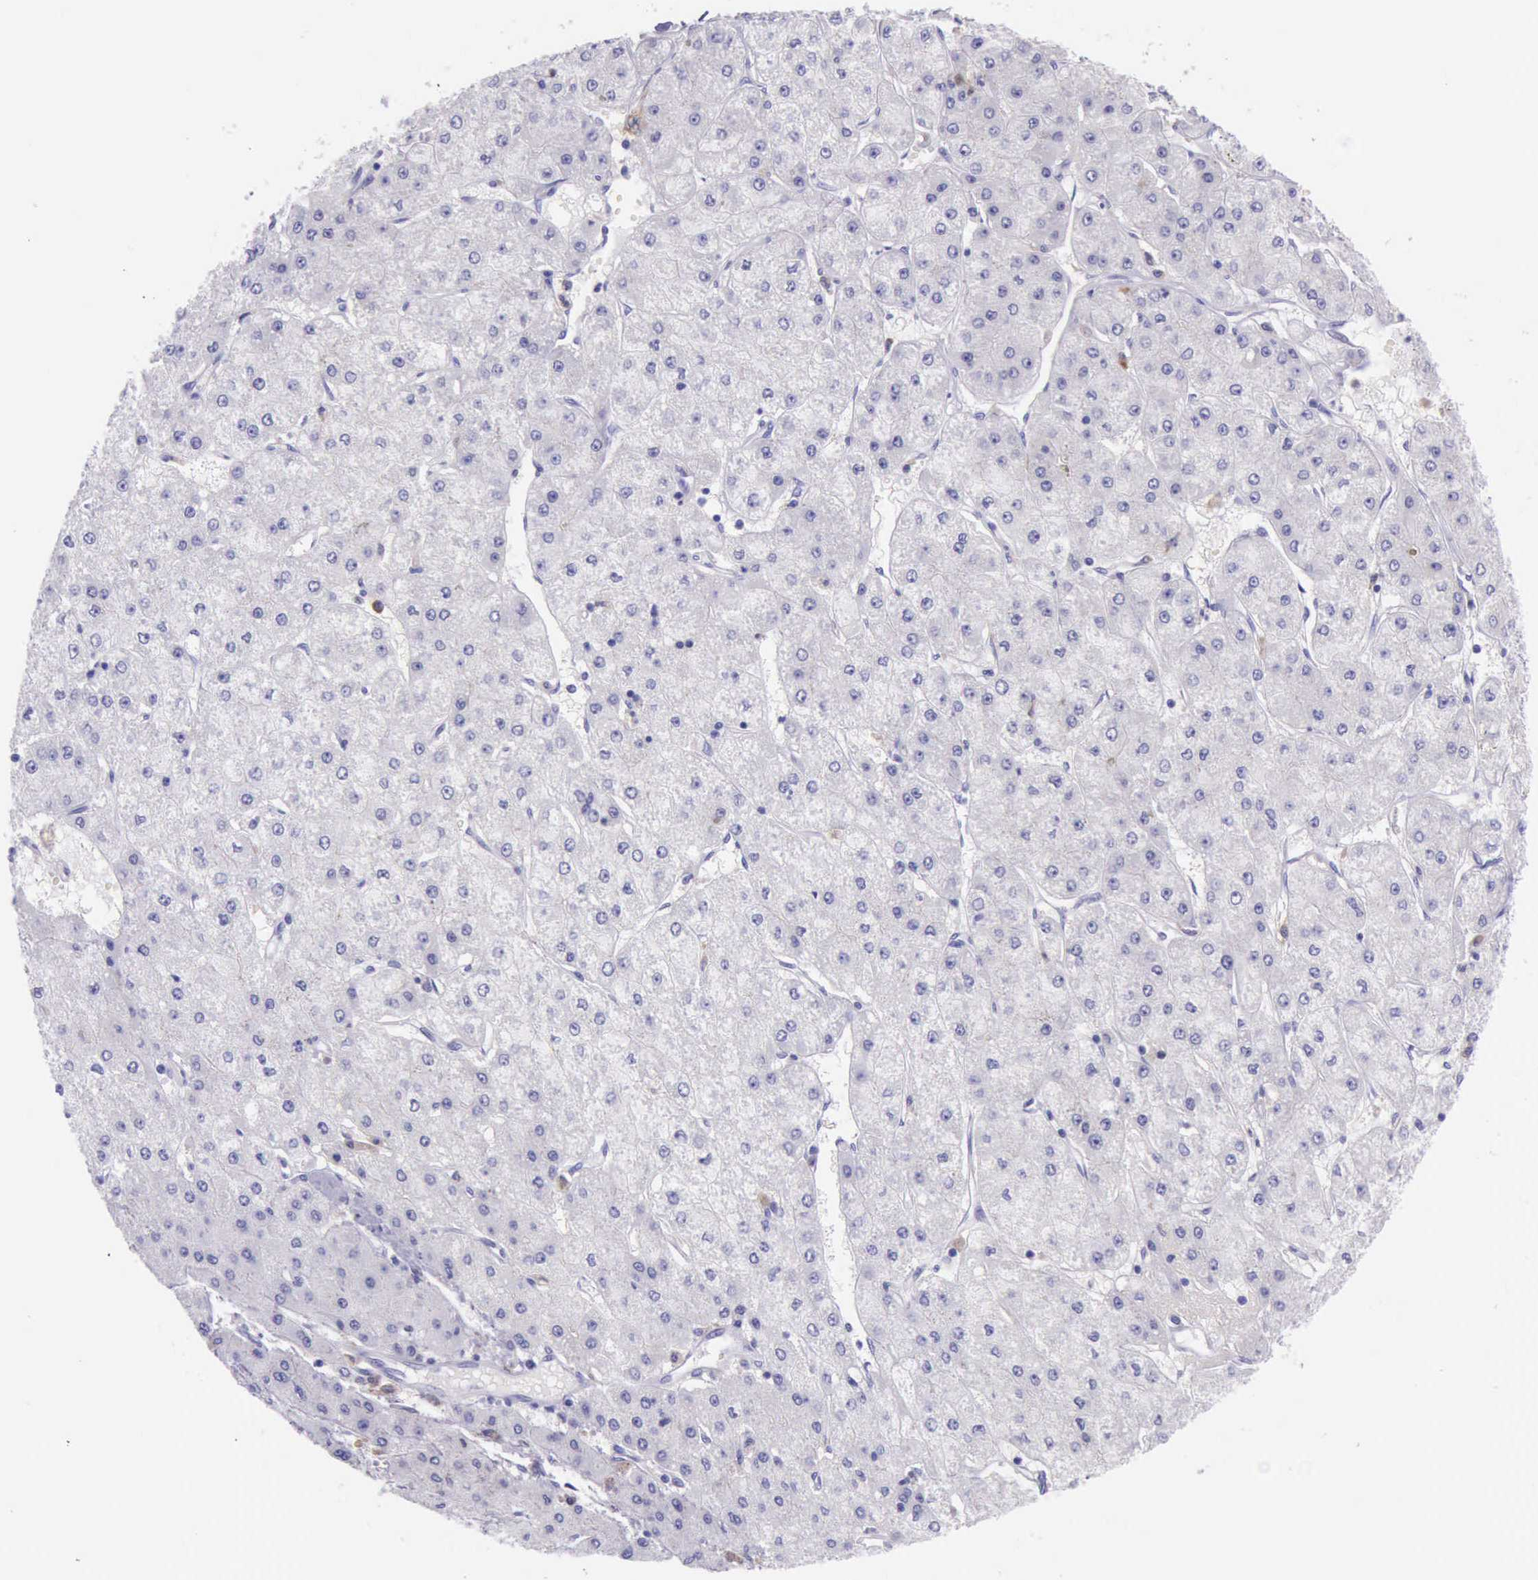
{"staining": {"intensity": "negative", "quantity": "none", "location": "none"}, "tissue": "liver cancer", "cell_type": "Tumor cells", "image_type": "cancer", "snomed": [{"axis": "morphology", "description": "Carcinoma, Hepatocellular, NOS"}, {"axis": "topography", "description": "Liver"}], "caption": "This is an immunohistochemistry (IHC) photomicrograph of hepatocellular carcinoma (liver). There is no expression in tumor cells.", "gene": "BTK", "patient": {"sex": "female", "age": 52}}